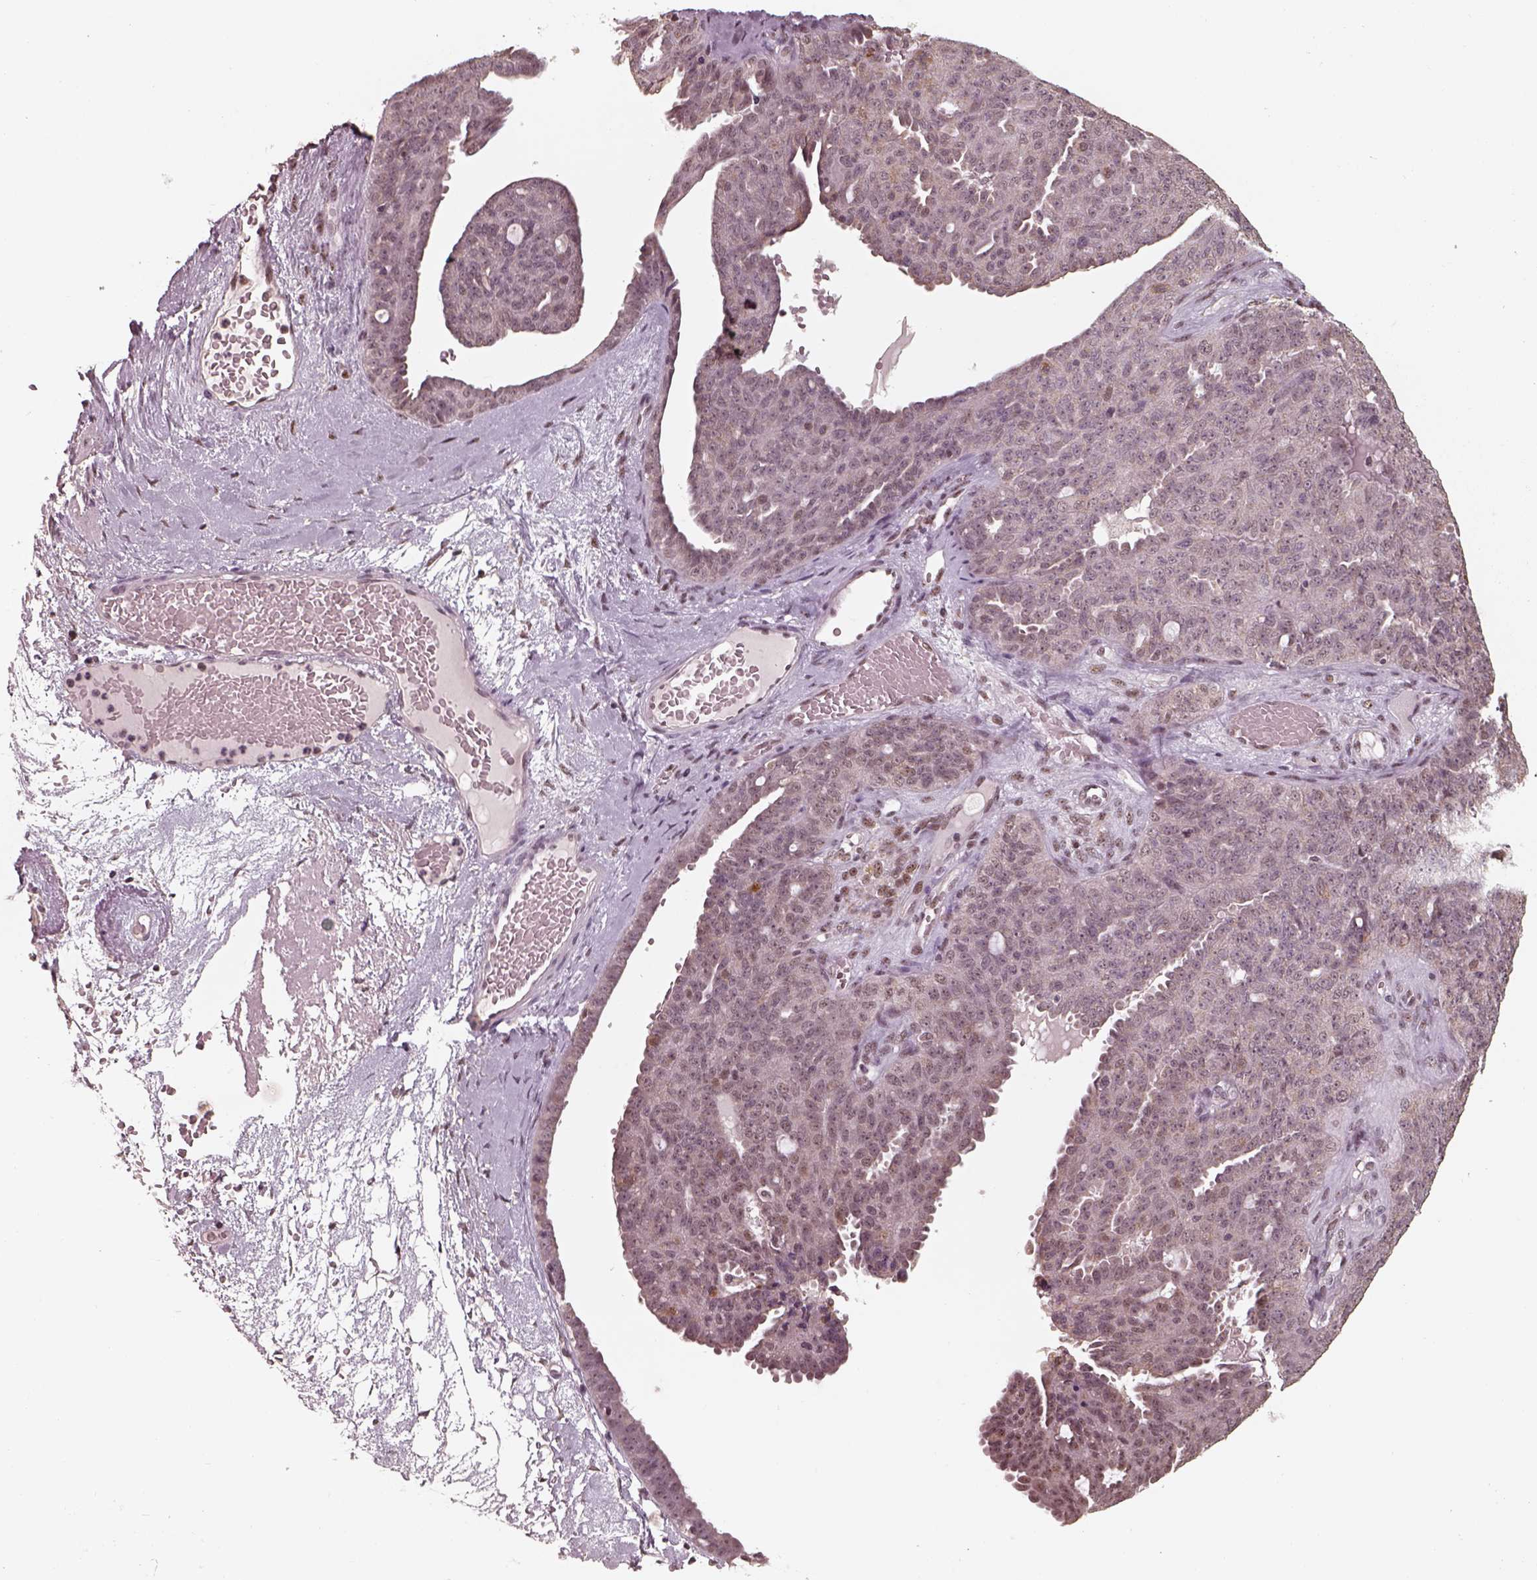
{"staining": {"intensity": "weak", "quantity": "25%-75%", "location": "nuclear"}, "tissue": "ovarian cancer", "cell_type": "Tumor cells", "image_type": "cancer", "snomed": [{"axis": "morphology", "description": "Cystadenocarcinoma, serous, NOS"}, {"axis": "topography", "description": "Ovary"}], "caption": "A brown stain shows weak nuclear staining of a protein in ovarian cancer (serous cystadenocarcinoma) tumor cells. The staining was performed using DAB to visualize the protein expression in brown, while the nuclei were stained in blue with hematoxylin (Magnification: 20x).", "gene": "ATXN7L3", "patient": {"sex": "female", "age": 71}}